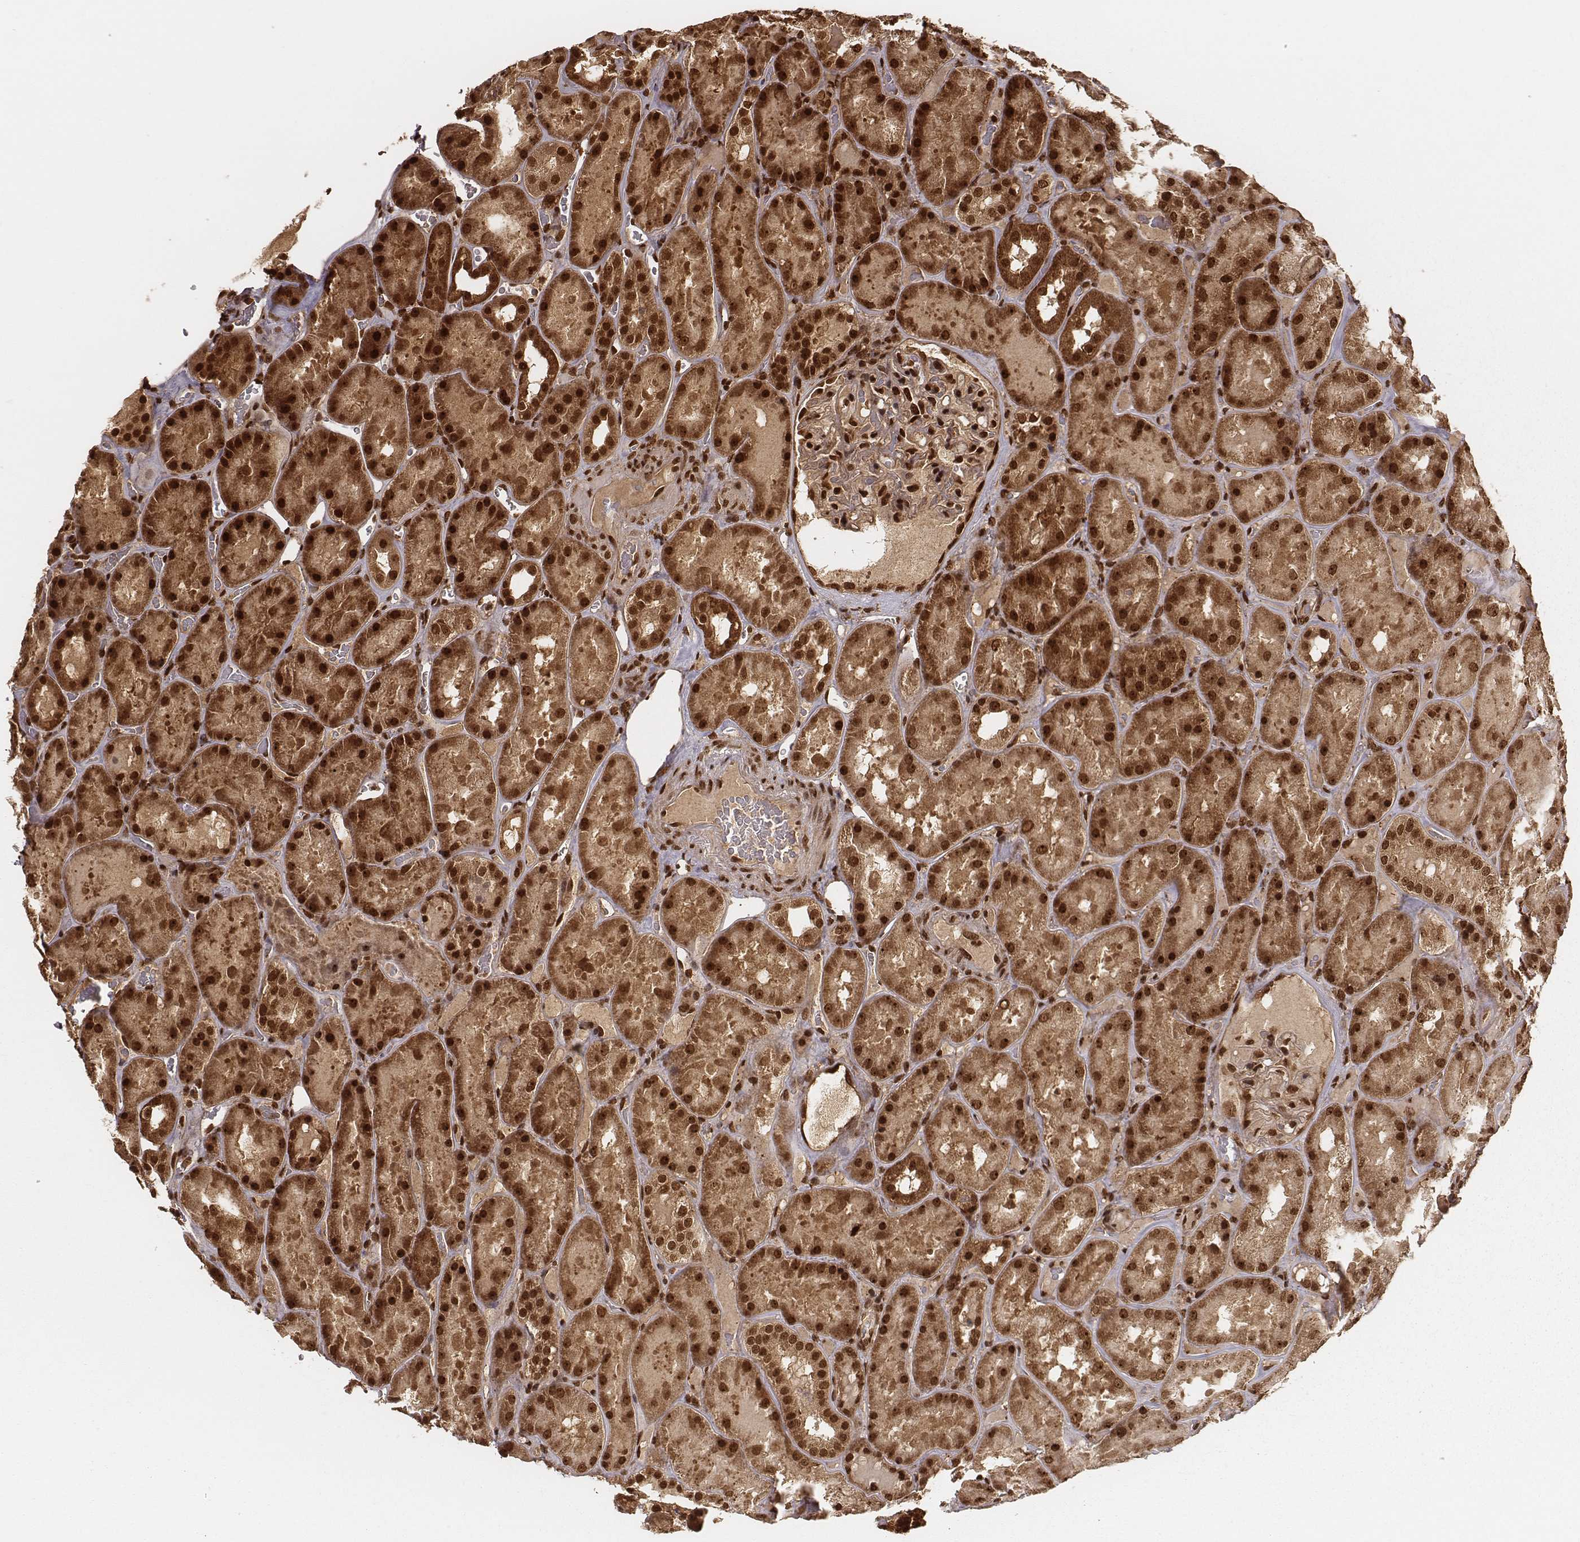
{"staining": {"intensity": "strong", "quantity": ">75%", "location": "cytoplasmic/membranous,nuclear"}, "tissue": "kidney", "cell_type": "Cells in glomeruli", "image_type": "normal", "snomed": [{"axis": "morphology", "description": "Normal tissue, NOS"}, {"axis": "topography", "description": "Kidney"}], "caption": "Immunohistochemical staining of normal human kidney reveals high levels of strong cytoplasmic/membranous,nuclear expression in approximately >75% of cells in glomeruli.", "gene": "NFX1", "patient": {"sex": "male", "age": 73}}